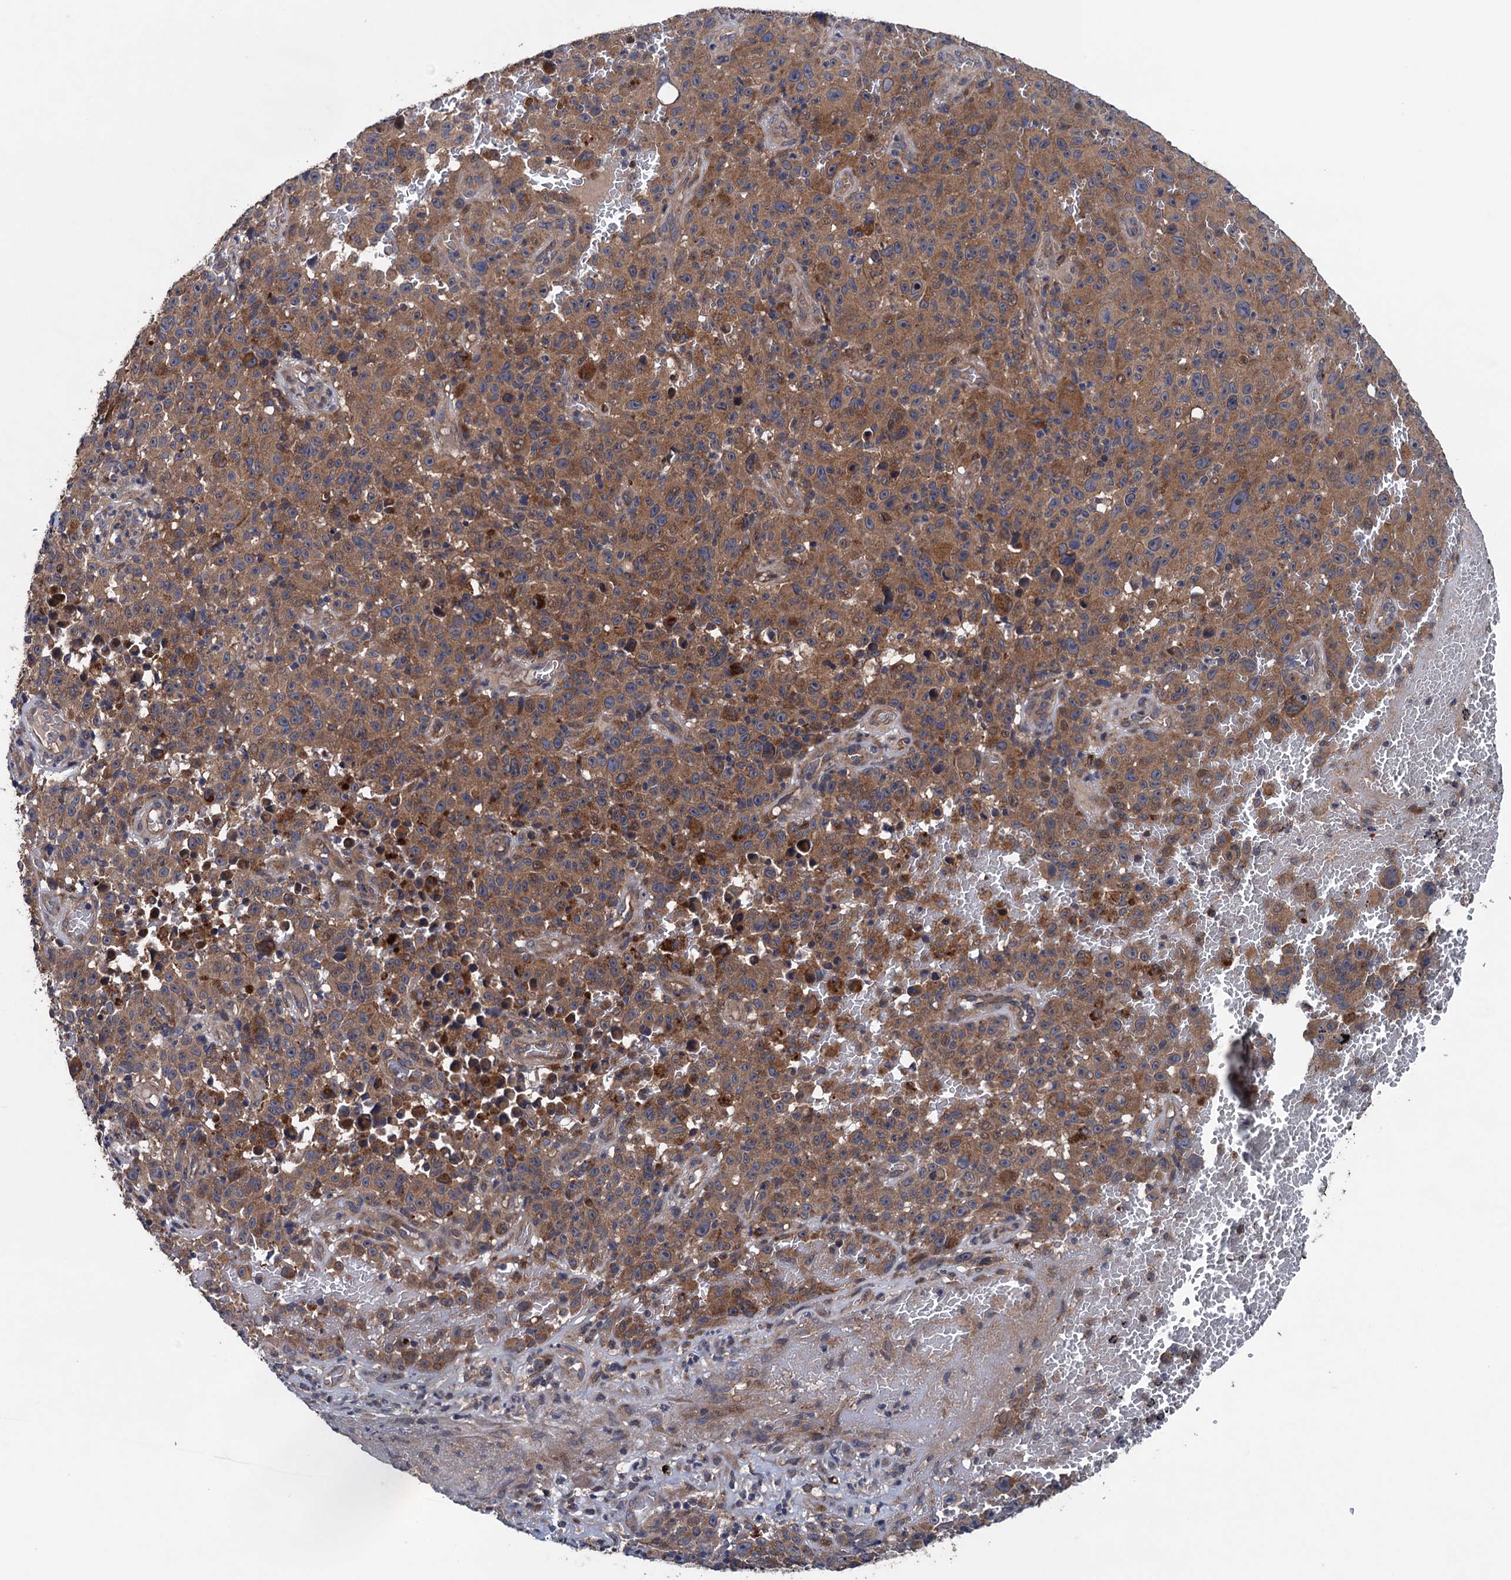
{"staining": {"intensity": "moderate", "quantity": ">75%", "location": "cytoplasmic/membranous"}, "tissue": "melanoma", "cell_type": "Tumor cells", "image_type": "cancer", "snomed": [{"axis": "morphology", "description": "Malignant melanoma, NOS"}, {"axis": "topography", "description": "Skin"}], "caption": "Tumor cells exhibit medium levels of moderate cytoplasmic/membranous staining in about >75% of cells in melanoma.", "gene": "BLTP3B", "patient": {"sex": "female", "age": 82}}